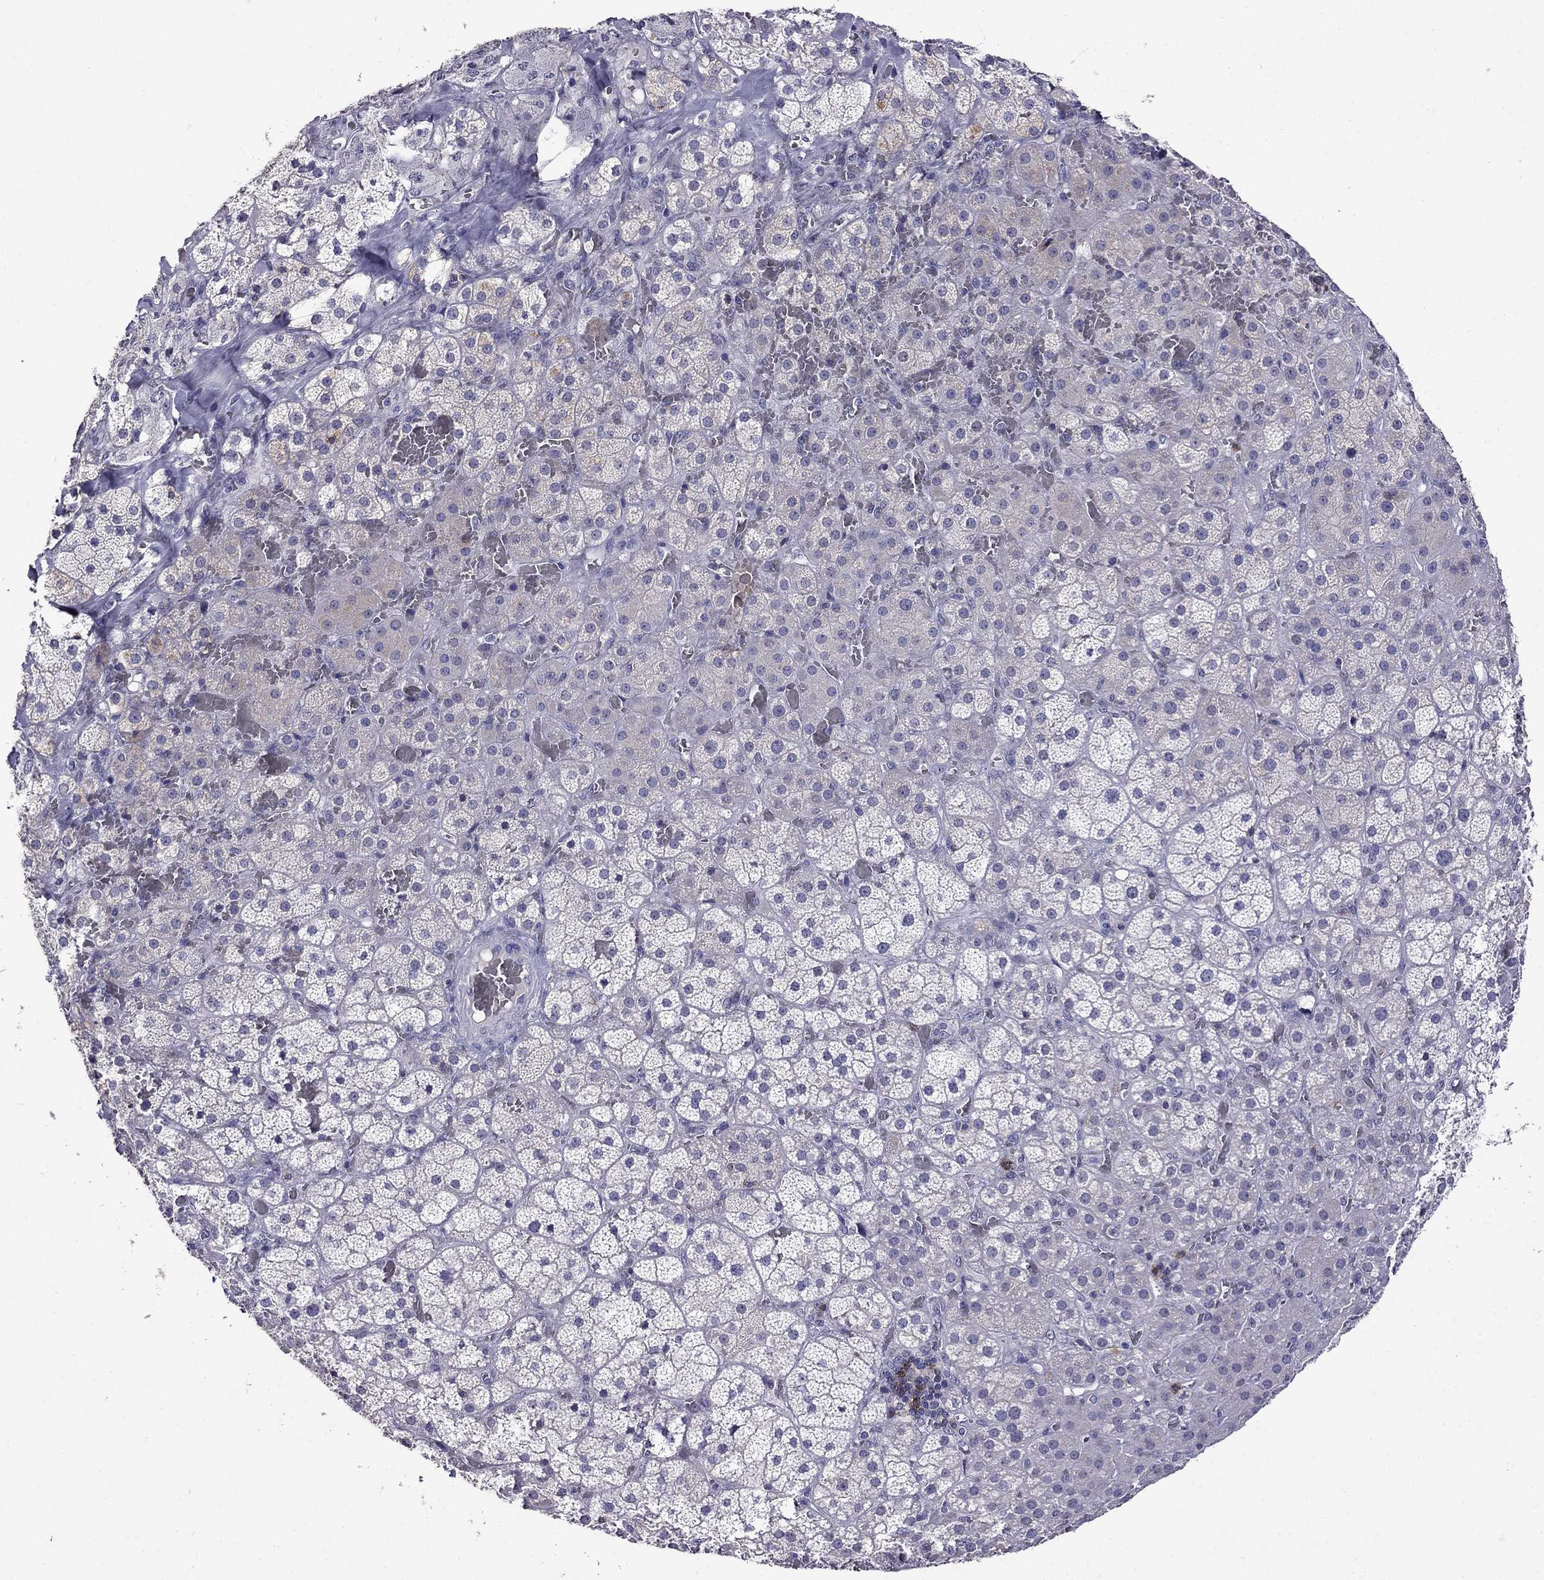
{"staining": {"intensity": "negative", "quantity": "none", "location": "none"}, "tissue": "adrenal gland", "cell_type": "Glandular cells", "image_type": "normal", "snomed": [{"axis": "morphology", "description": "Normal tissue, NOS"}, {"axis": "topography", "description": "Adrenal gland"}], "caption": "Immunohistochemical staining of normal adrenal gland demonstrates no significant positivity in glandular cells. (Immunohistochemistry (ihc), brightfield microscopy, high magnification).", "gene": "CD8B", "patient": {"sex": "male", "age": 57}}